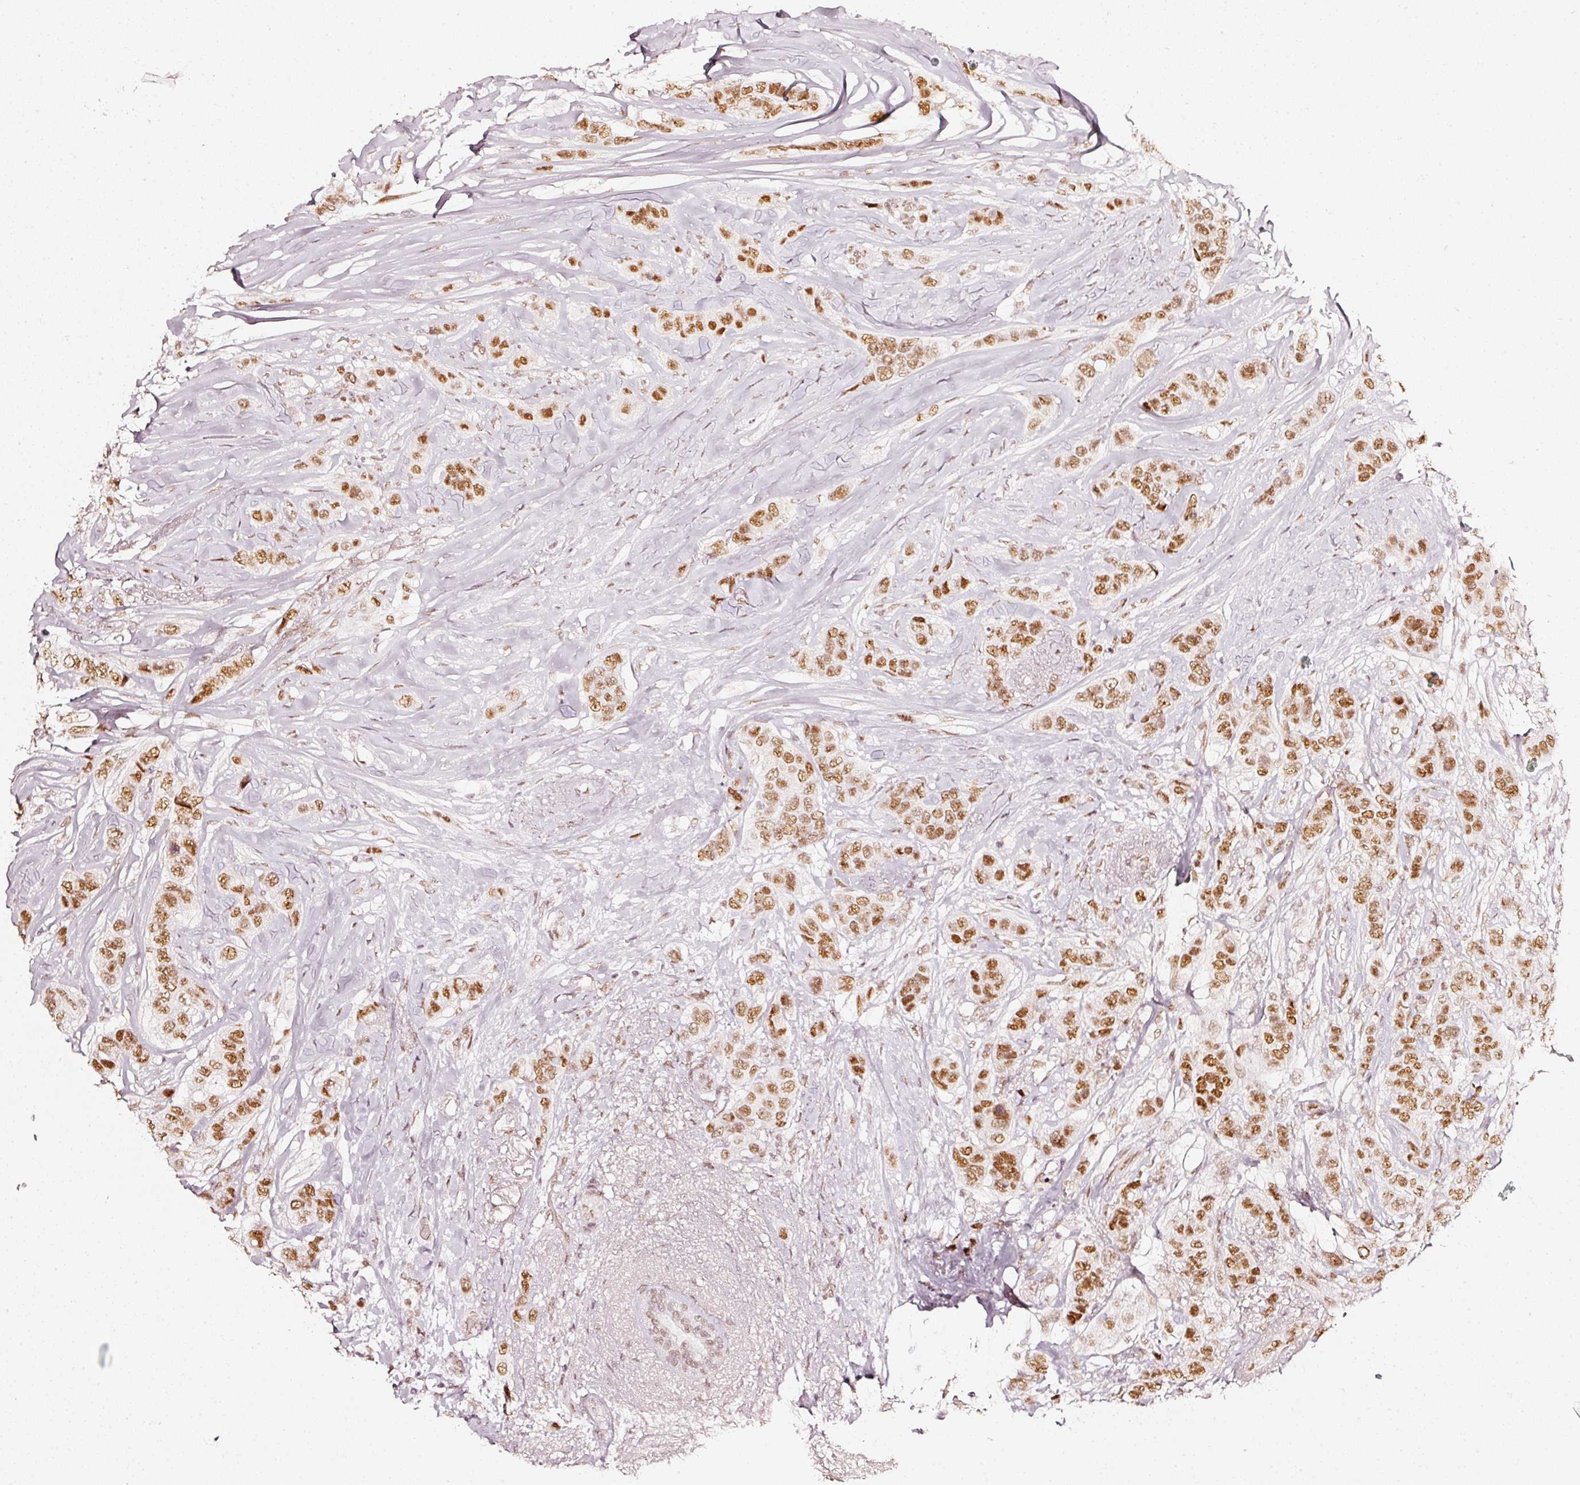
{"staining": {"intensity": "moderate", "quantity": ">75%", "location": "nuclear"}, "tissue": "breast cancer", "cell_type": "Tumor cells", "image_type": "cancer", "snomed": [{"axis": "morphology", "description": "Lobular carcinoma"}, {"axis": "topography", "description": "Breast"}], "caption": "Tumor cells exhibit medium levels of moderate nuclear staining in about >75% of cells in human lobular carcinoma (breast). The staining is performed using DAB (3,3'-diaminobenzidine) brown chromogen to label protein expression. The nuclei are counter-stained blue using hematoxylin.", "gene": "PPP1R10", "patient": {"sex": "female", "age": 51}}